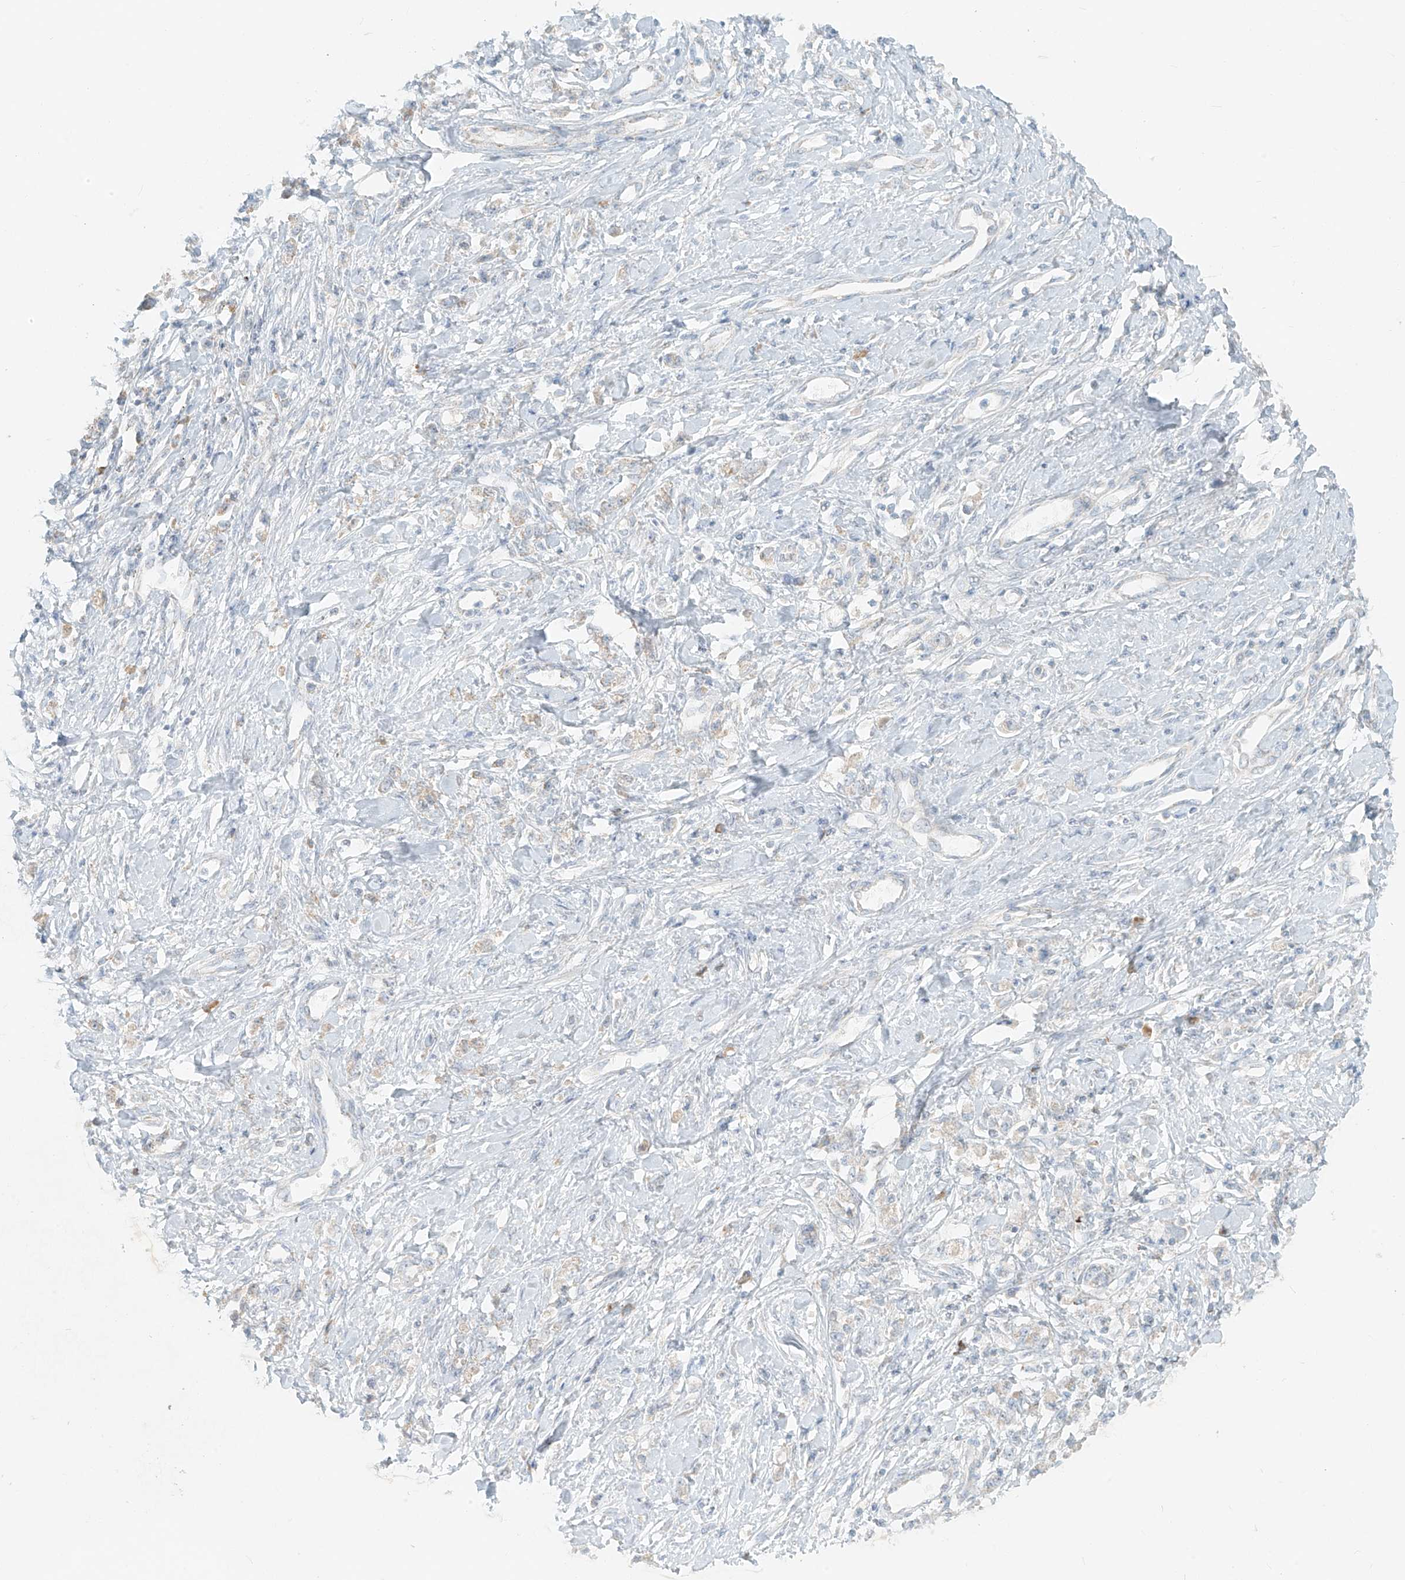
{"staining": {"intensity": "negative", "quantity": "none", "location": "none"}, "tissue": "stomach cancer", "cell_type": "Tumor cells", "image_type": "cancer", "snomed": [{"axis": "morphology", "description": "Adenocarcinoma, NOS"}, {"axis": "topography", "description": "Stomach"}], "caption": "High power microscopy histopathology image of an IHC photomicrograph of adenocarcinoma (stomach), revealing no significant expression in tumor cells.", "gene": "UST", "patient": {"sex": "female", "age": 76}}